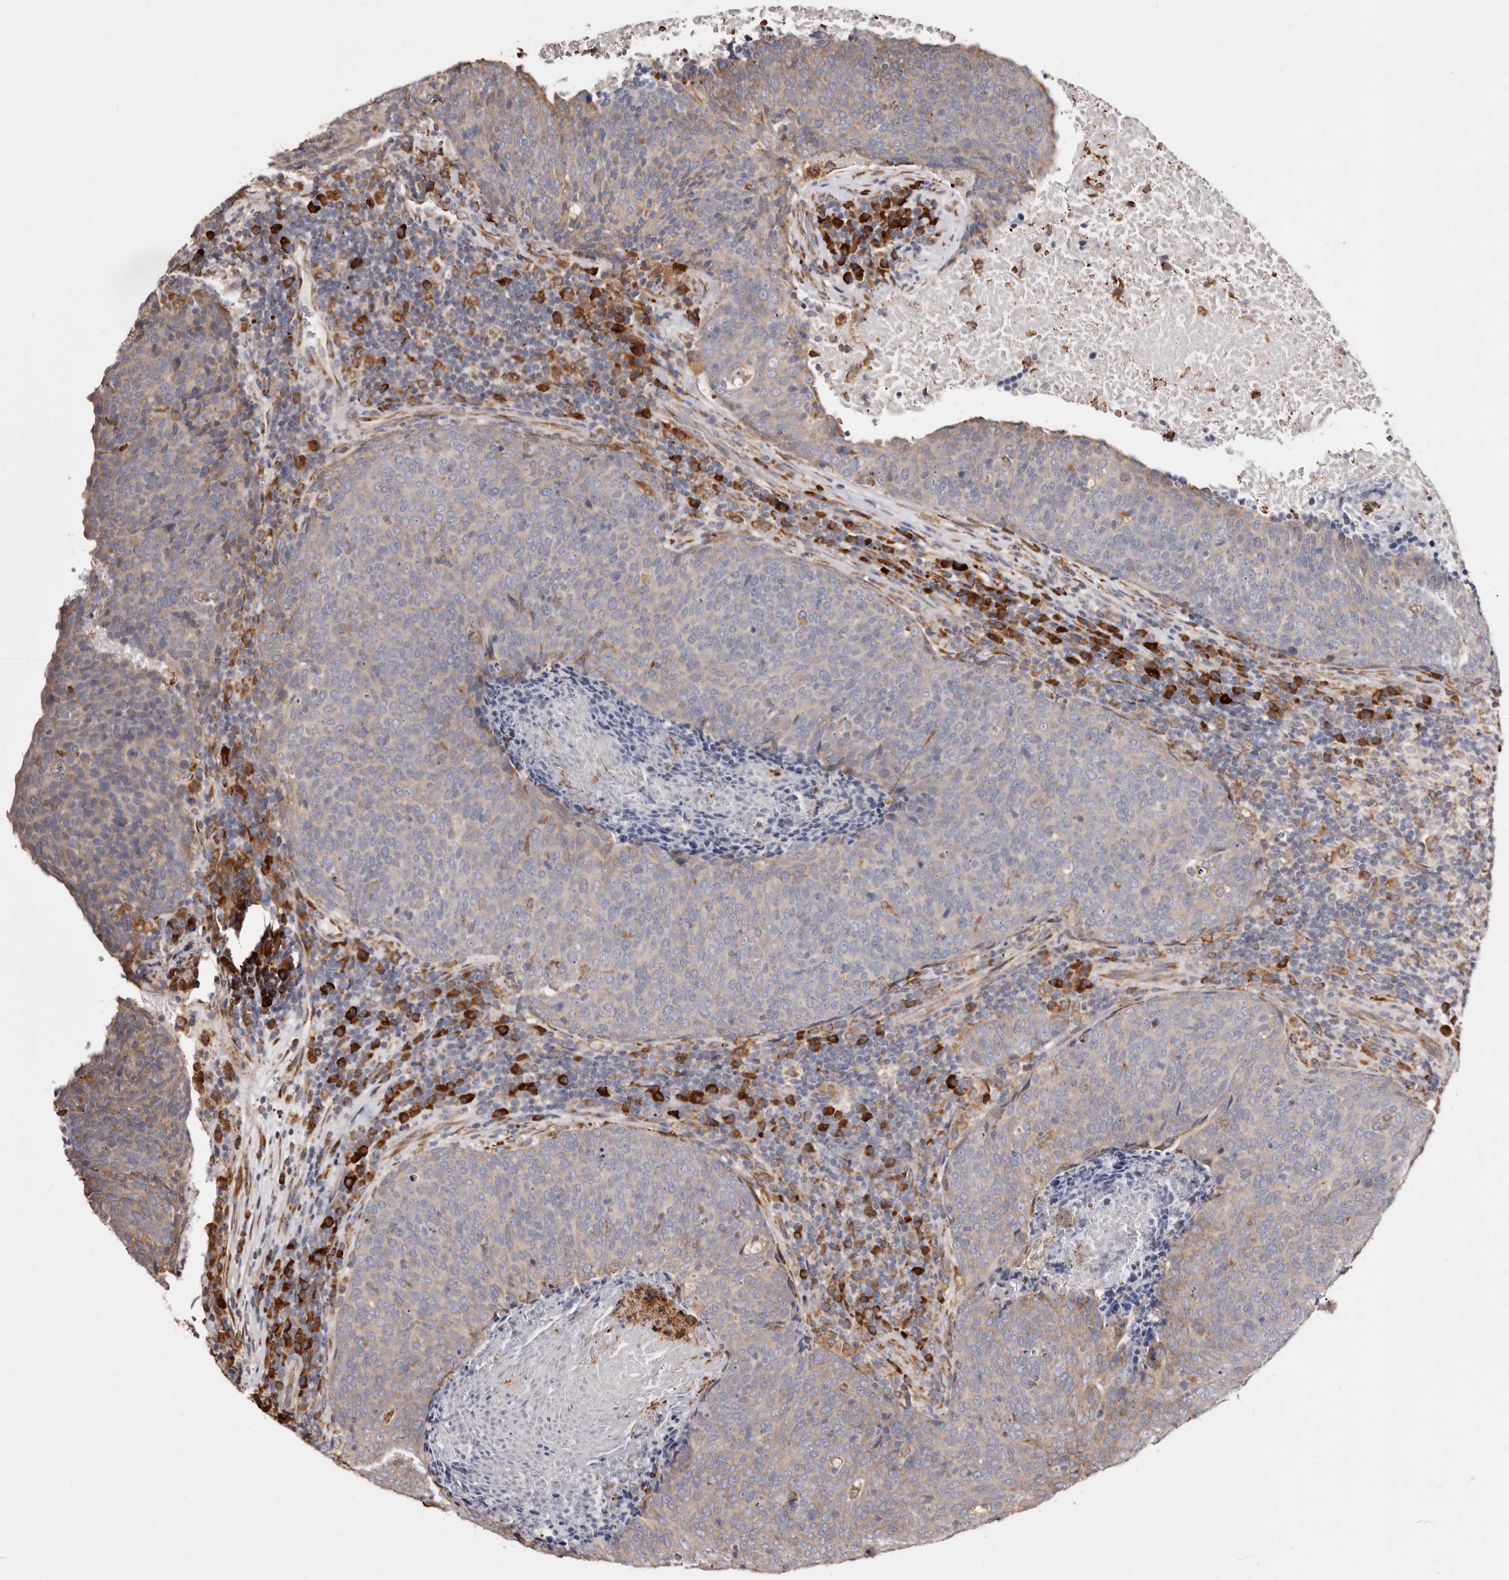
{"staining": {"intensity": "weak", "quantity": "25%-75%", "location": "cytoplasmic/membranous"}, "tissue": "head and neck cancer", "cell_type": "Tumor cells", "image_type": "cancer", "snomed": [{"axis": "morphology", "description": "Squamous cell carcinoma, NOS"}, {"axis": "morphology", "description": "Squamous cell carcinoma, metastatic, NOS"}, {"axis": "topography", "description": "Lymph node"}, {"axis": "topography", "description": "Head-Neck"}], "caption": "Immunohistochemistry (IHC) (DAB (3,3'-diaminobenzidine)) staining of squamous cell carcinoma (head and neck) shows weak cytoplasmic/membranous protein positivity in approximately 25%-75% of tumor cells.", "gene": "ACBD6", "patient": {"sex": "male", "age": 62}}